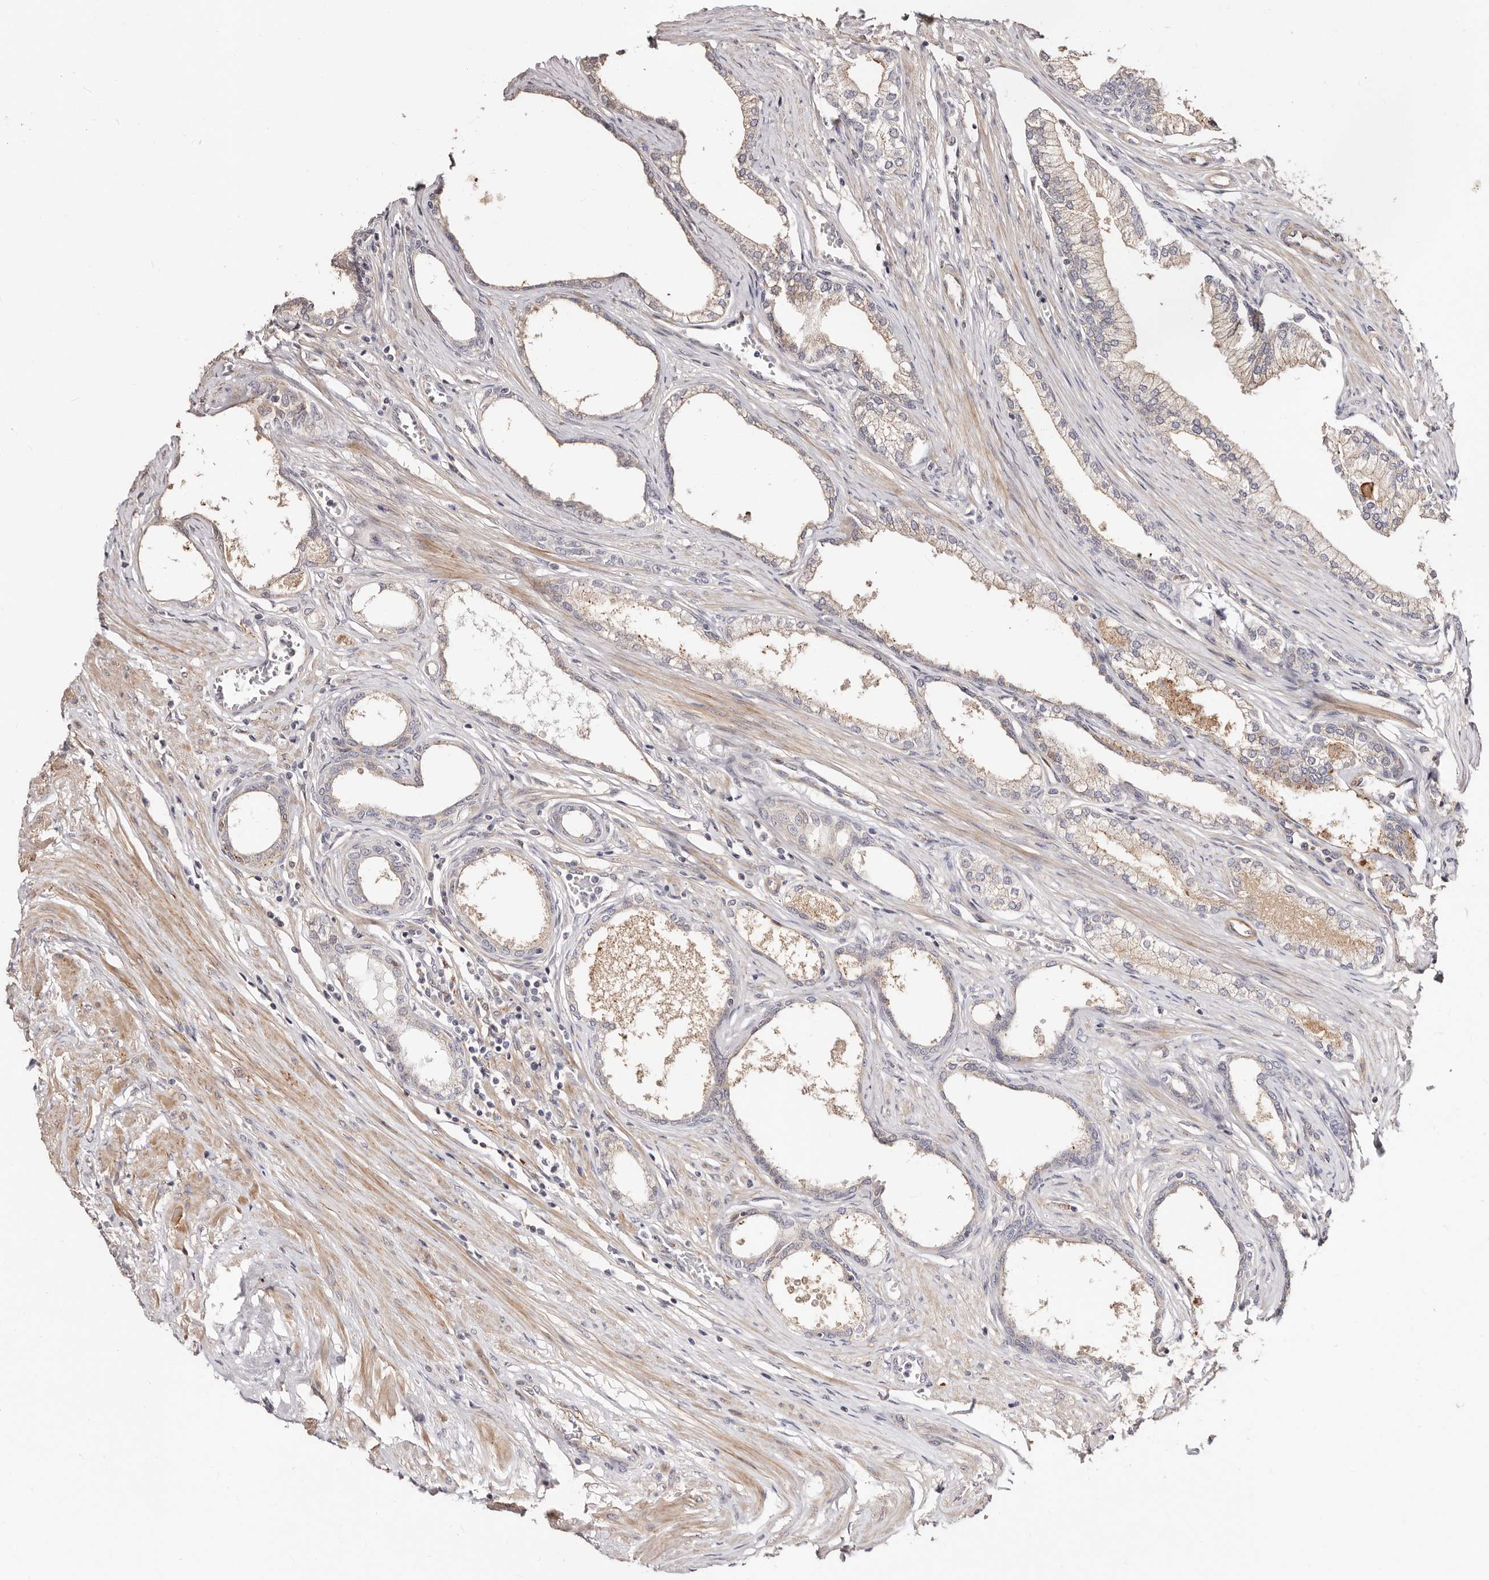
{"staining": {"intensity": "weak", "quantity": "25%-75%", "location": "cytoplasmic/membranous"}, "tissue": "prostate", "cell_type": "Glandular cells", "image_type": "normal", "snomed": [{"axis": "morphology", "description": "Normal tissue, NOS"}, {"axis": "morphology", "description": "Urothelial carcinoma, Low grade"}, {"axis": "topography", "description": "Urinary bladder"}, {"axis": "topography", "description": "Prostate"}], "caption": "IHC histopathology image of unremarkable prostate stained for a protein (brown), which demonstrates low levels of weak cytoplasmic/membranous expression in about 25%-75% of glandular cells.", "gene": "APOL6", "patient": {"sex": "male", "age": 60}}